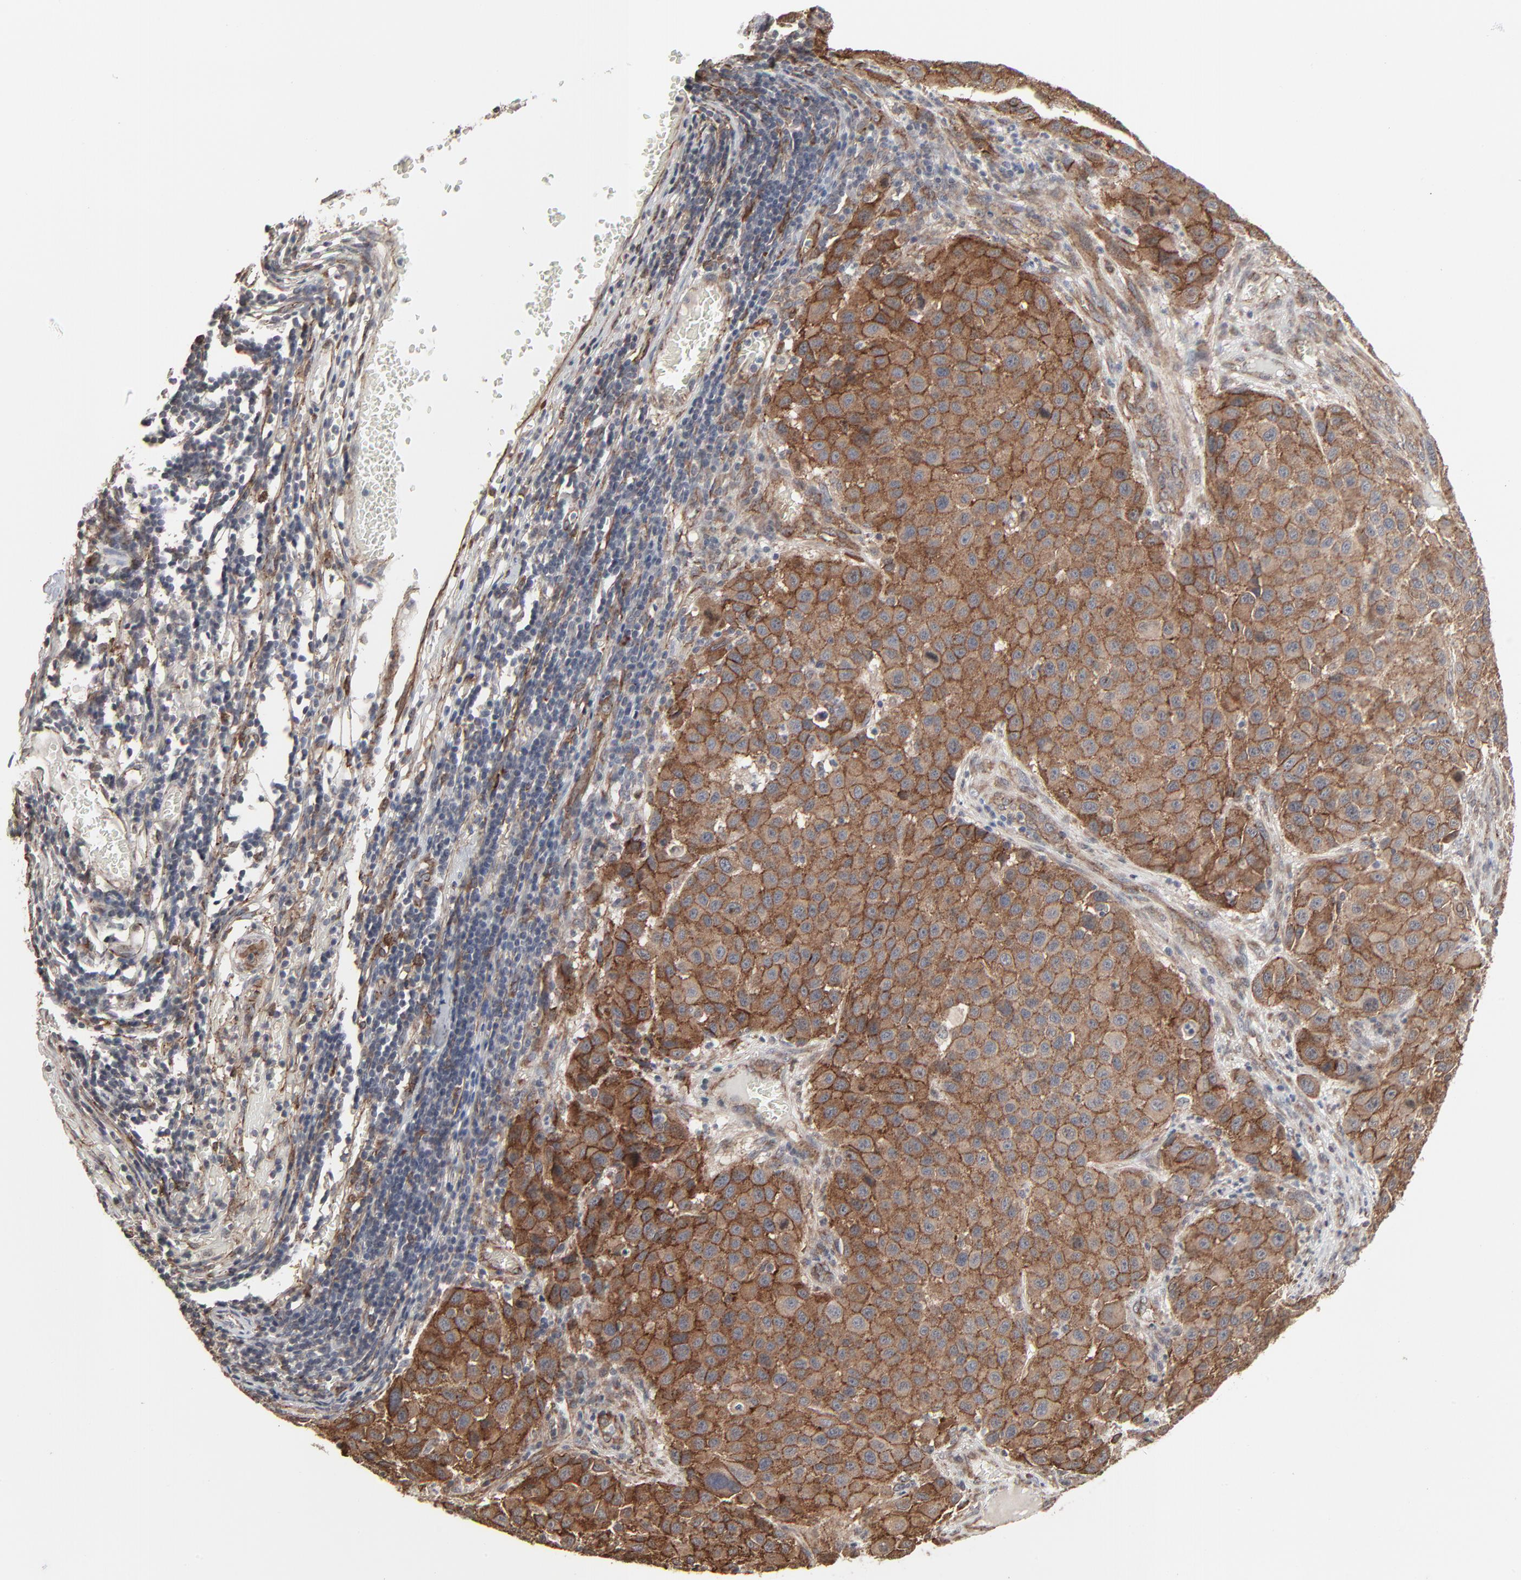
{"staining": {"intensity": "strong", "quantity": ">75%", "location": "cytoplasmic/membranous"}, "tissue": "melanoma", "cell_type": "Tumor cells", "image_type": "cancer", "snomed": [{"axis": "morphology", "description": "Malignant melanoma, Metastatic site"}, {"axis": "topography", "description": "Lymph node"}], "caption": "Immunohistochemistry (IHC) photomicrograph of neoplastic tissue: melanoma stained using immunohistochemistry (IHC) demonstrates high levels of strong protein expression localized specifically in the cytoplasmic/membranous of tumor cells, appearing as a cytoplasmic/membranous brown color.", "gene": "CTNND1", "patient": {"sex": "male", "age": 61}}